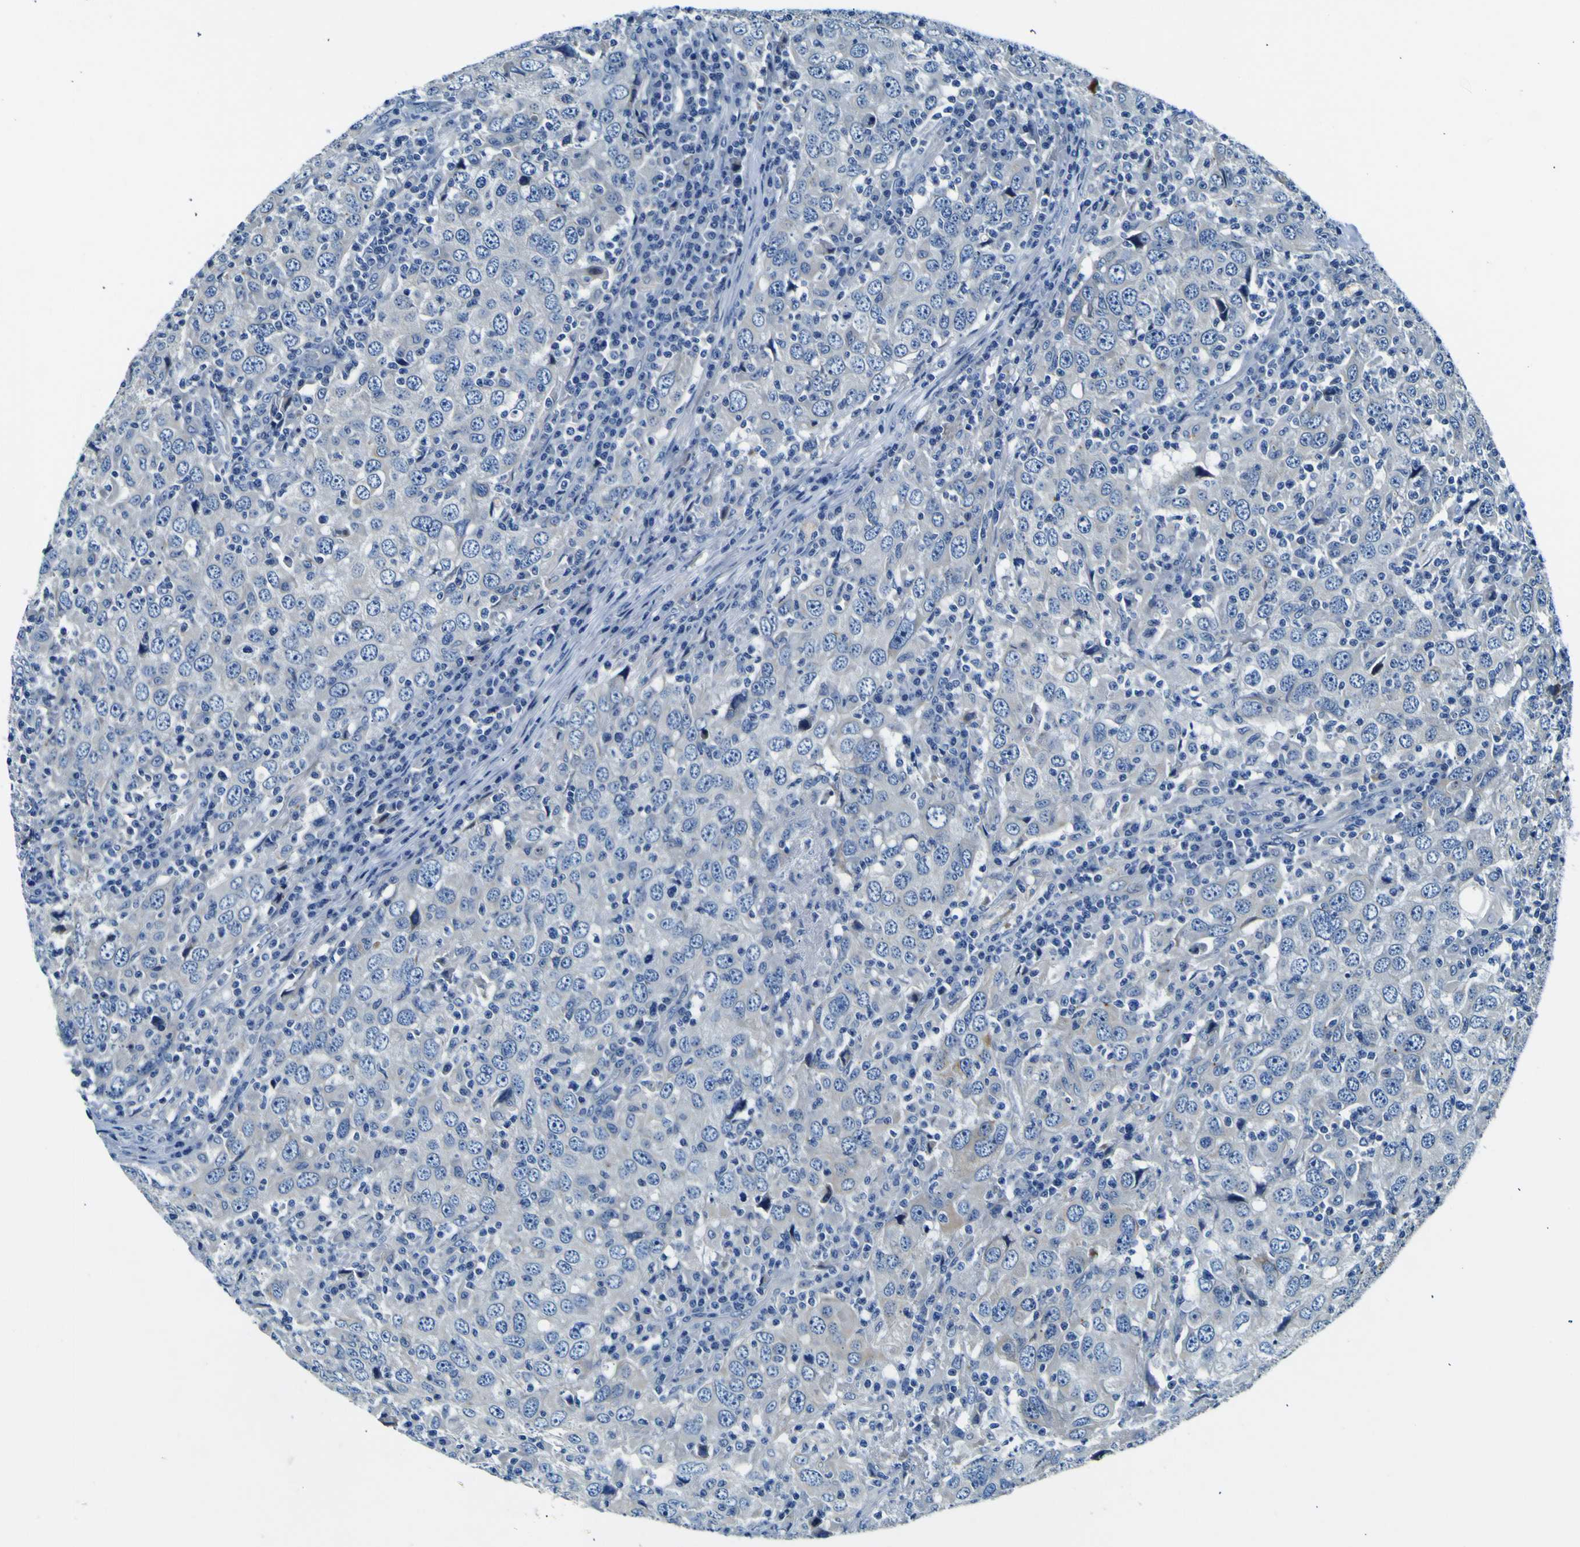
{"staining": {"intensity": "negative", "quantity": "none", "location": "none"}, "tissue": "head and neck cancer", "cell_type": "Tumor cells", "image_type": "cancer", "snomed": [{"axis": "morphology", "description": "Adenocarcinoma, NOS"}, {"axis": "topography", "description": "Salivary gland"}, {"axis": "topography", "description": "Head-Neck"}], "caption": "Immunohistochemistry micrograph of neoplastic tissue: head and neck cancer (adenocarcinoma) stained with DAB demonstrates no significant protein expression in tumor cells.", "gene": "ADGRA2", "patient": {"sex": "female", "age": 65}}